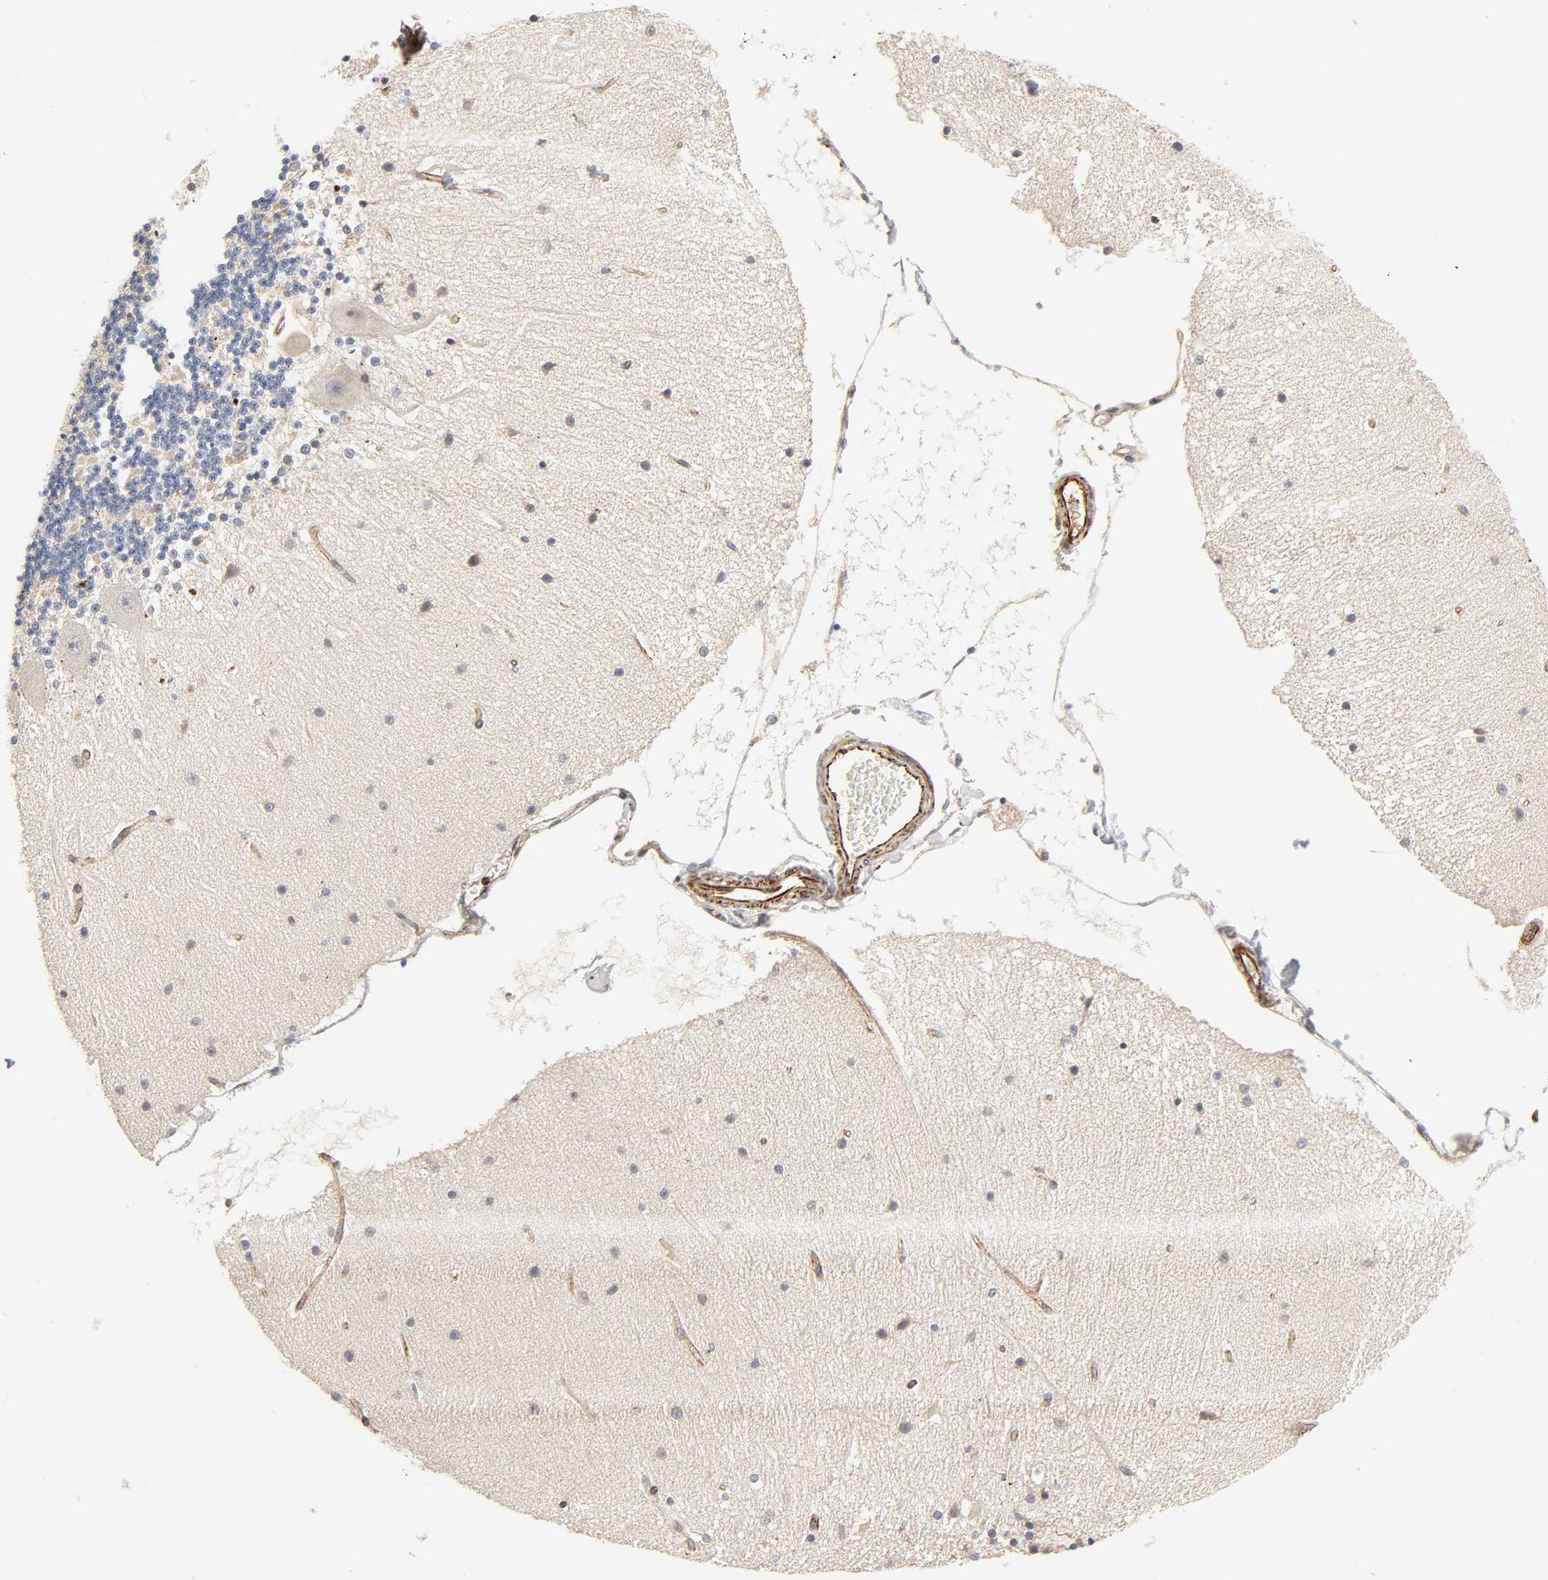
{"staining": {"intensity": "weak", "quantity": "25%-75%", "location": "cytoplasmic/membranous"}, "tissue": "cerebellum", "cell_type": "Cells in granular layer", "image_type": "normal", "snomed": [{"axis": "morphology", "description": "Normal tissue, NOS"}, {"axis": "topography", "description": "Cerebellum"}], "caption": "The photomicrograph reveals immunohistochemical staining of benign cerebellum. There is weak cytoplasmic/membranous expression is seen in approximately 25%-75% of cells in granular layer. The staining was performed using DAB to visualize the protein expression in brown, while the nuclei were stained in blue with hematoxylin (Magnification: 20x).", "gene": "REEP5", "patient": {"sex": "female", "age": 54}}